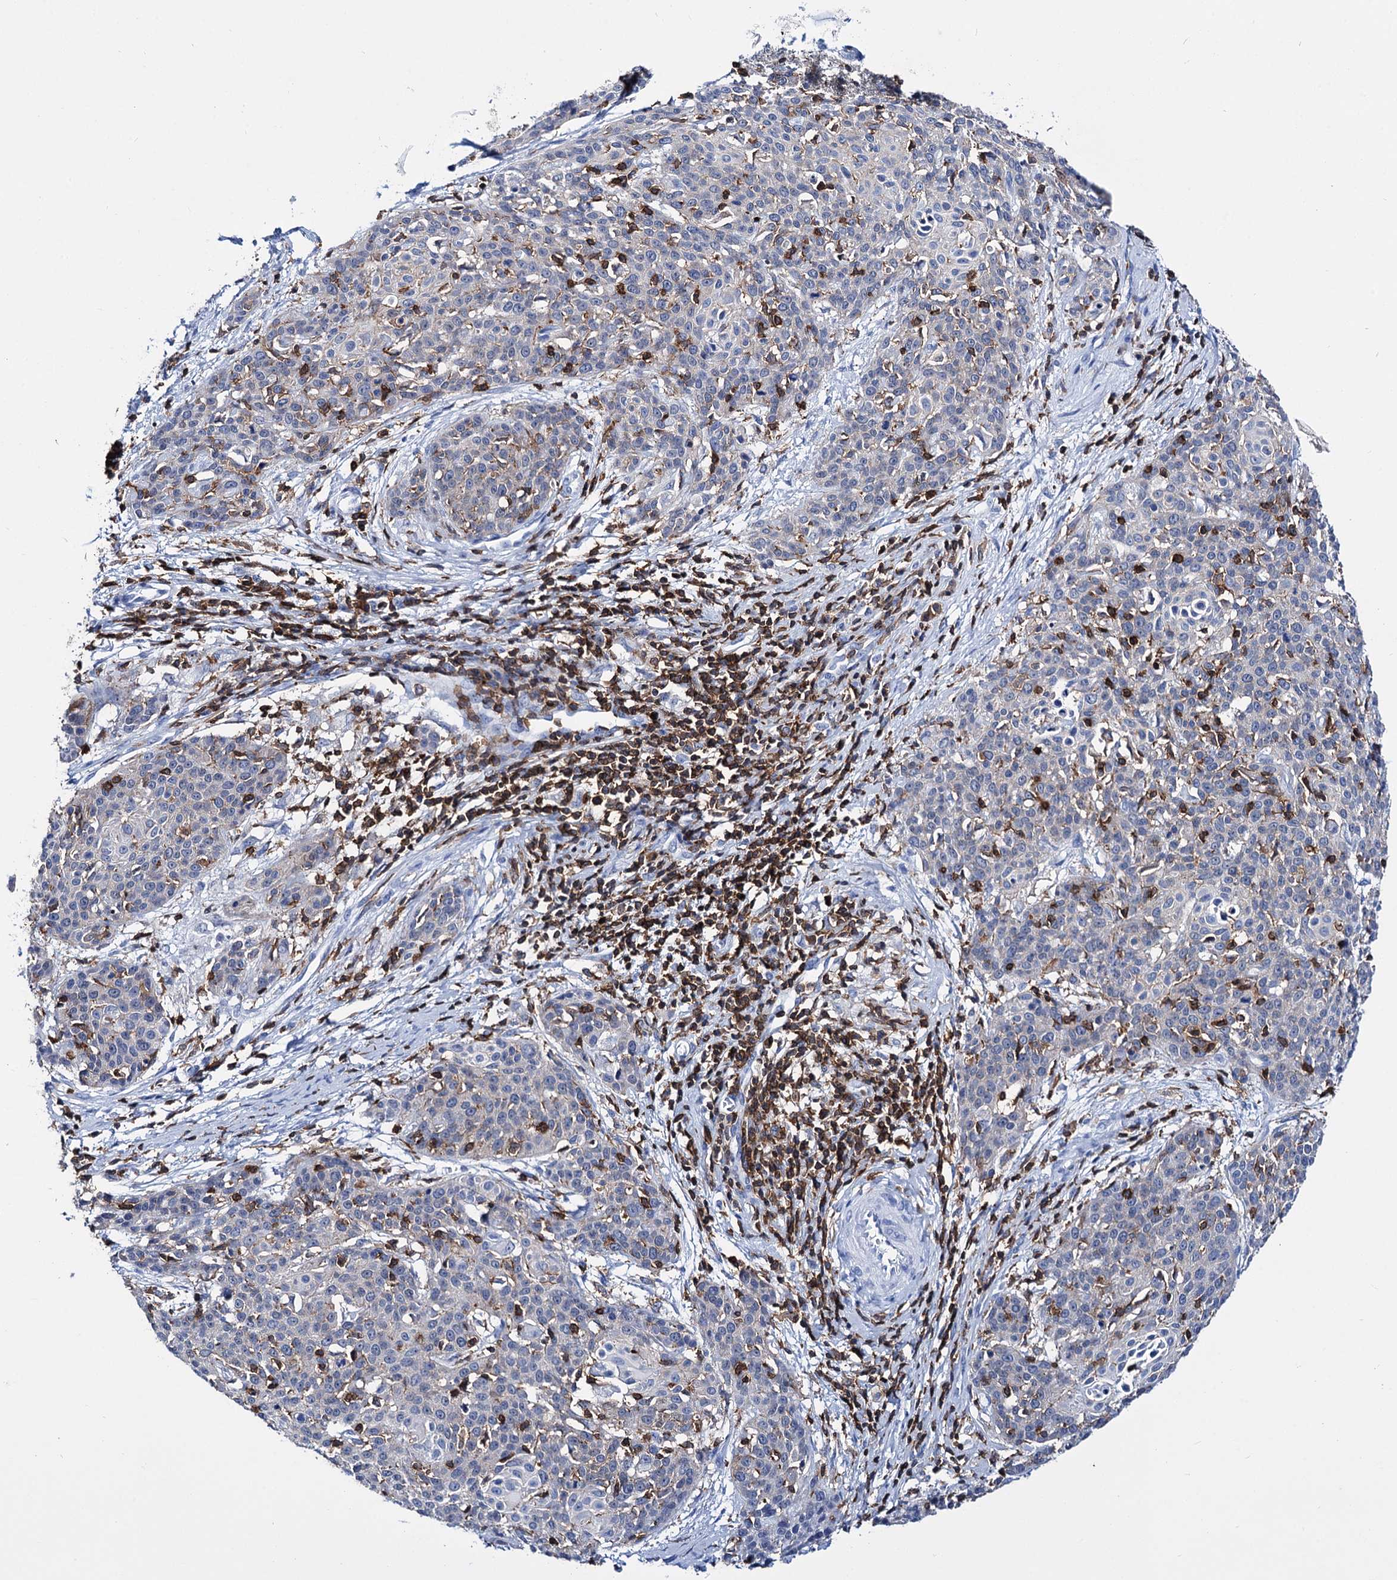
{"staining": {"intensity": "weak", "quantity": "<25%", "location": "cytoplasmic/membranous"}, "tissue": "cervical cancer", "cell_type": "Tumor cells", "image_type": "cancer", "snomed": [{"axis": "morphology", "description": "Squamous cell carcinoma, NOS"}, {"axis": "topography", "description": "Cervix"}], "caption": "There is no significant positivity in tumor cells of cervical squamous cell carcinoma.", "gene": "DEF6", "patient": {"sex": "female", "age": 38}}